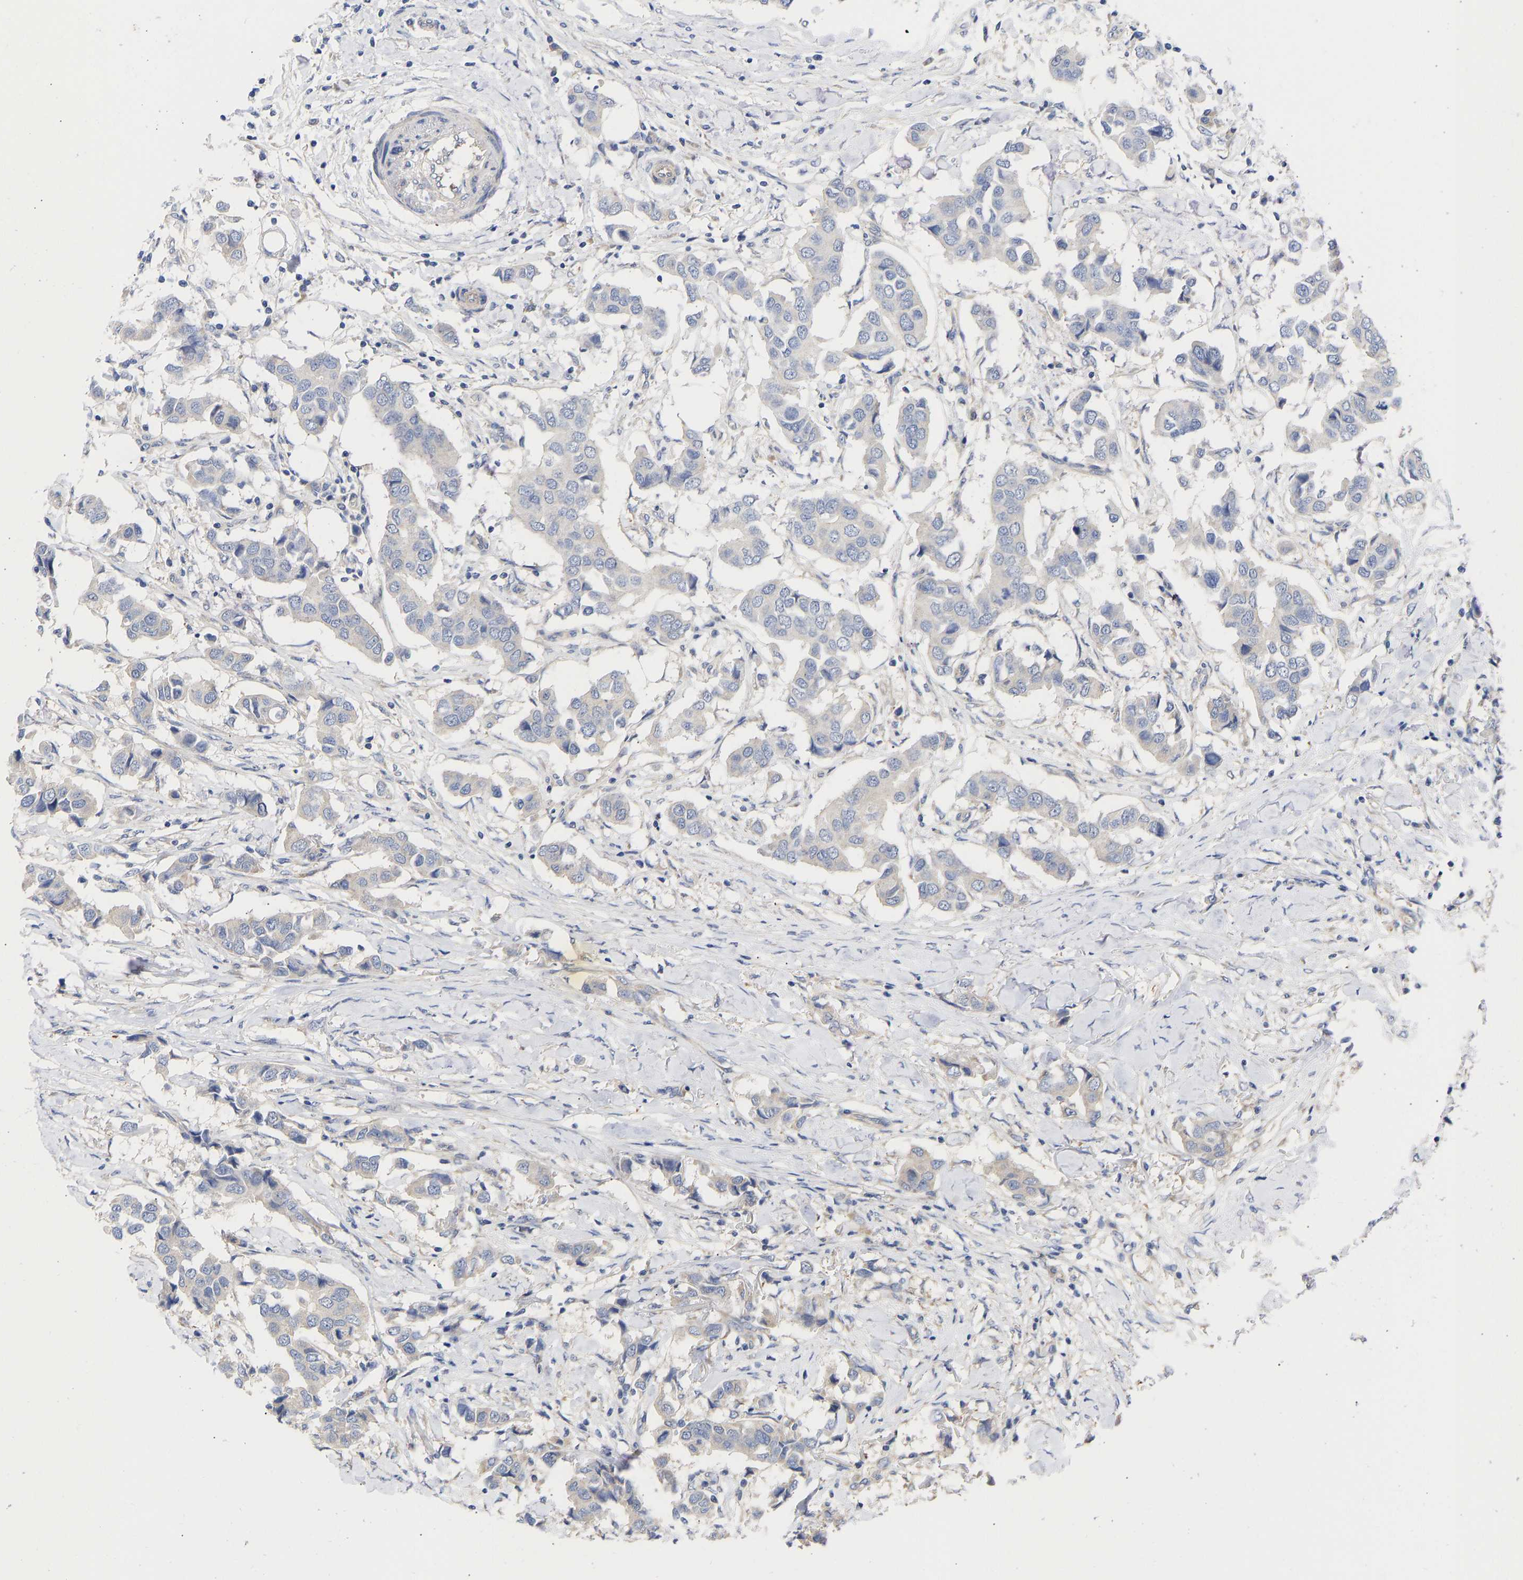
{"staining": {"intensity": "negative", "quantity": "none", "location": "none"}, "tissue": "breast cancer", "cell_type": "Tumor cells", "image_type": "cancer", "snomed": [{"axis": "morphology", "description": "Duct carcinoma"}, {"axis": "topography", "description": "Breast"}], "caption": "Immunohistochemistry of human breast cancer (invasive ductal carcinoma) demonstrates no staining in tumor cells. Nuclei are stained in blue.", "gene": "MAP2K3", "patient": {"sex": "female", "age": 80}}